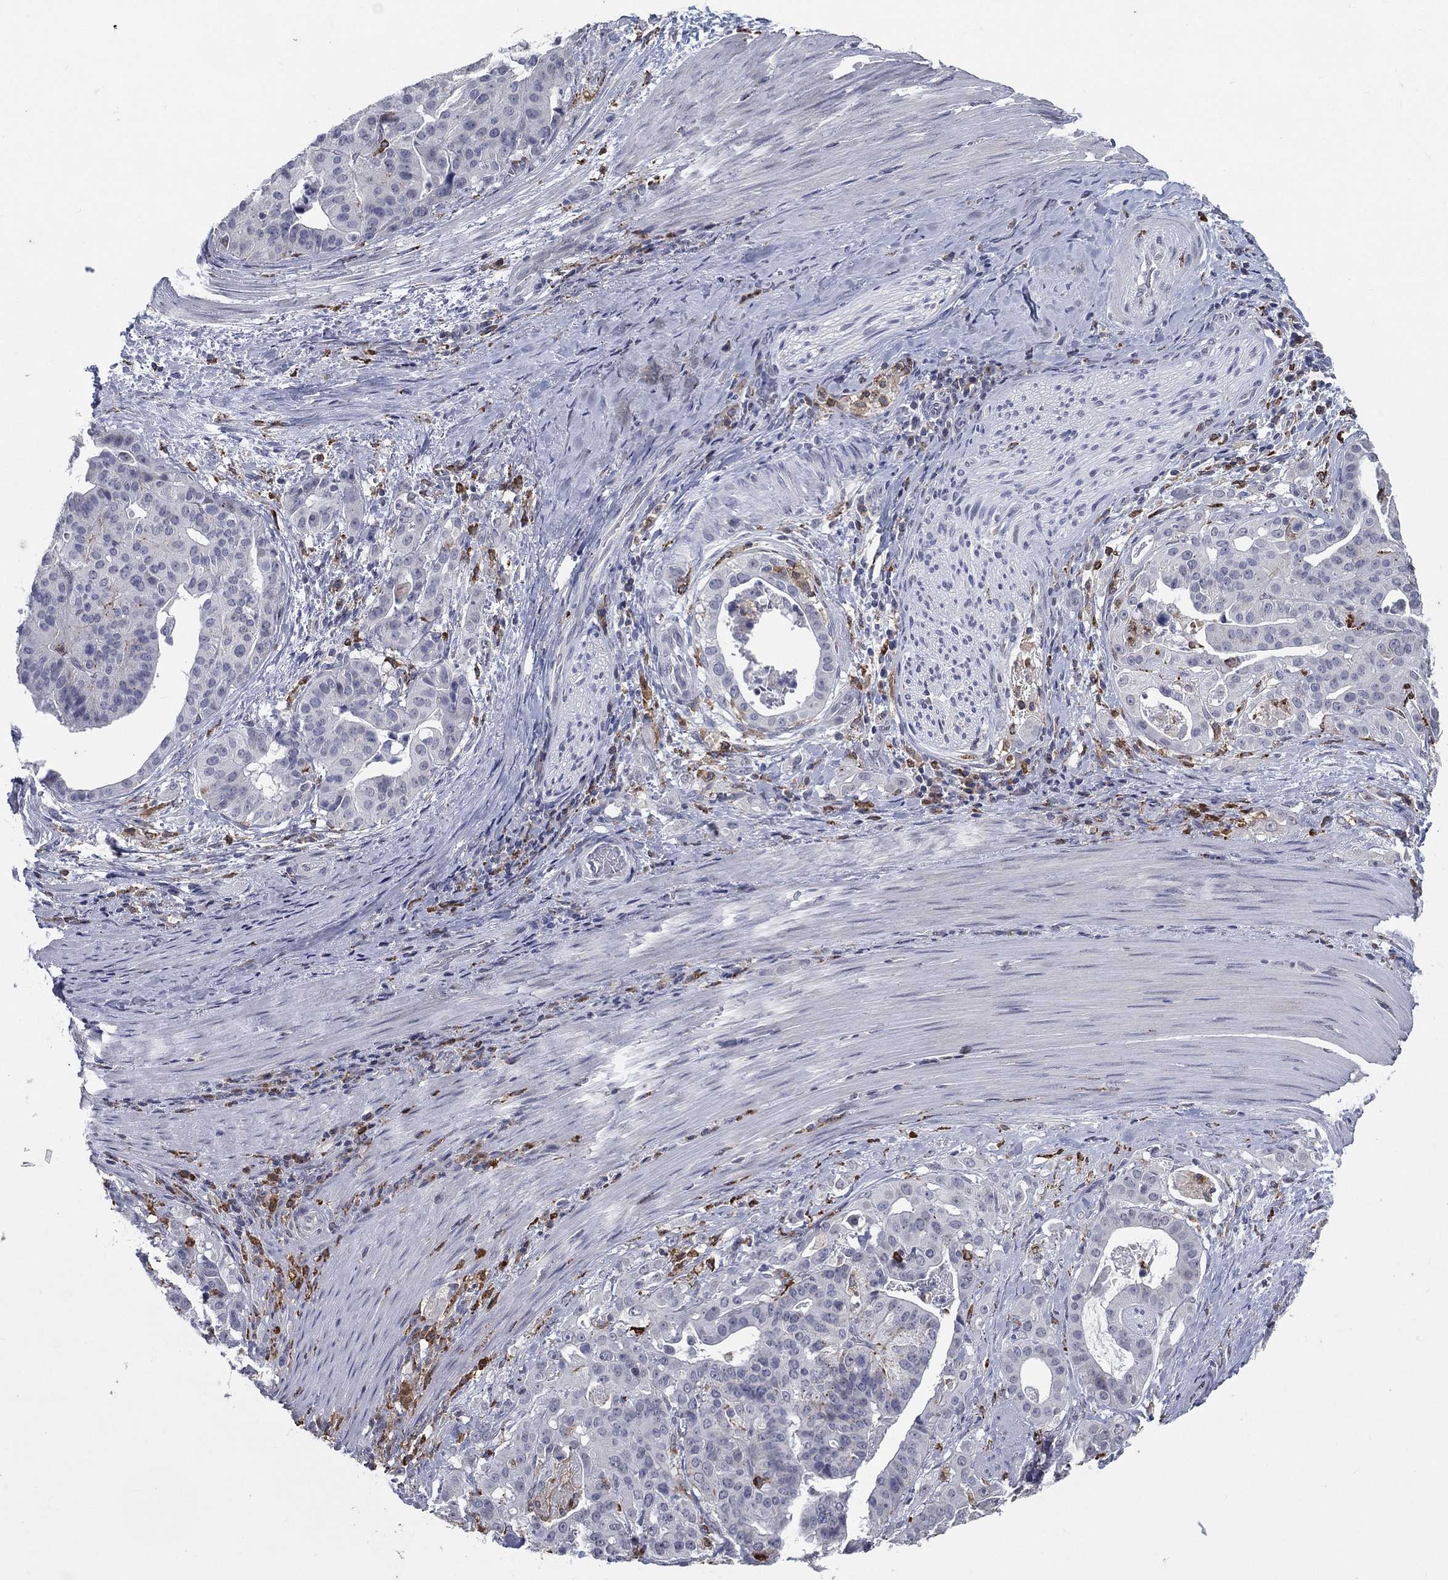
{"staining": {"intensity": "negative", "quantity": "none", "location": "none"}, "tissue": "stomach cancer", "cell_type": "Tumor cells", "image_type": "cancer", "snomed": [{"axis": "morphology", "description": "Adenocarcinoma, NOS"}, {"axis": "topography", "description": "Stomach"}], "caption": "DAB immunohistochemical staining of stomach cancer exhibits no significant expression in tumor cells. (DAB (3,3'-diaminobenzidine) IHC visualized using brightfield microscopy, high magnification).", "gene": "EVI2B", "patient": {"sex": "male", "age": 48}}